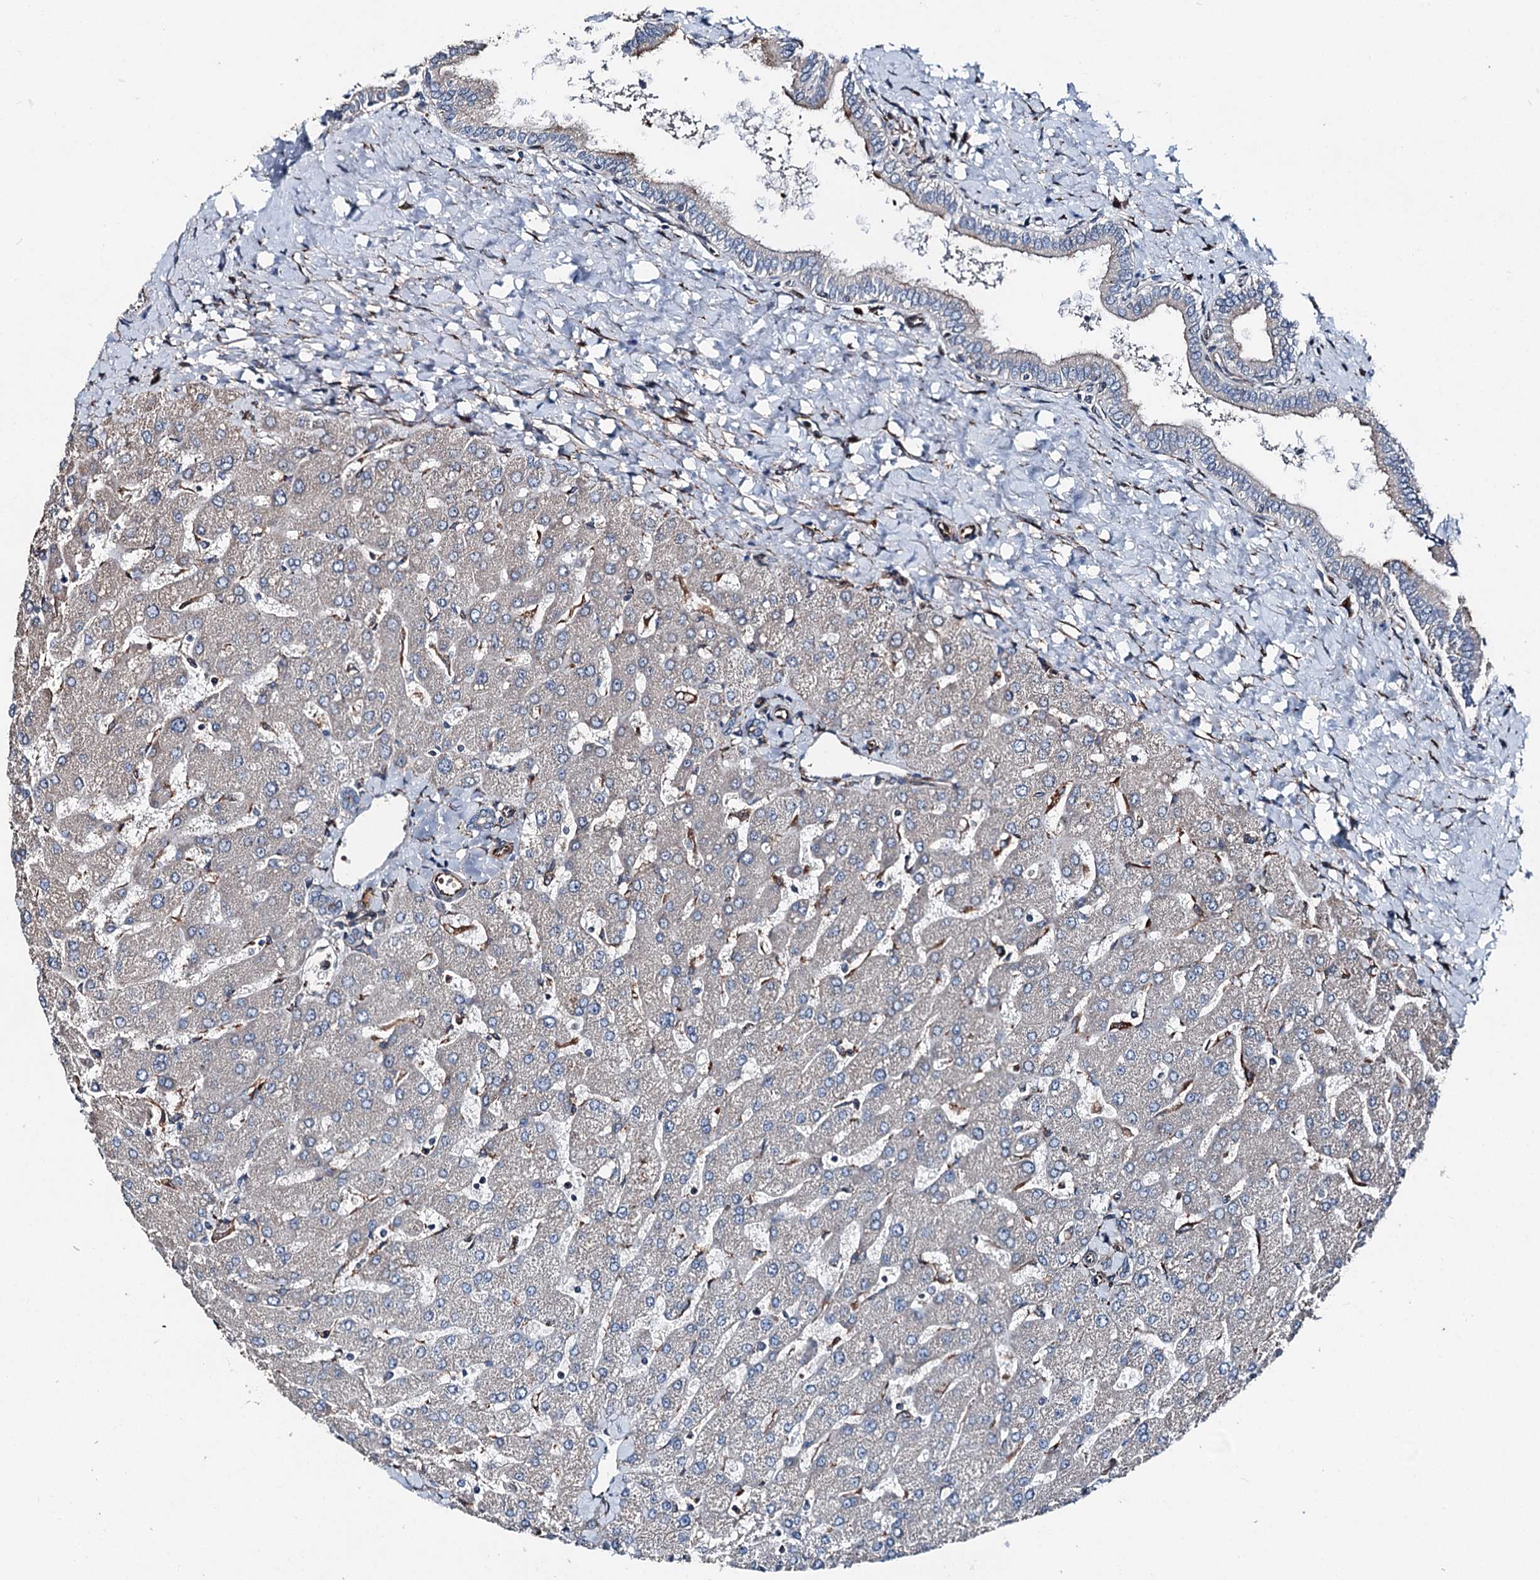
{"staining": {"intensity": "negative", "quantity": "none", "location": "none"}, "tissue": "liver", "cell_type": "Cholangiocytes", "image_type": "normal", "snomed": [{"axis": "morphology", "description": "Normal tissue, NOS"}, {"axis": "topography", "description": "Liver"}], "caption": "Immunohistochemistry histopathology image of unremarkable liver: liver stained with DAB (3,3'-diaminobenzidine) exhibits no significant protein positivity in cholangiocytes.", "gene": "DDIAS", "patient": {"sex": "male", "age": 55}}